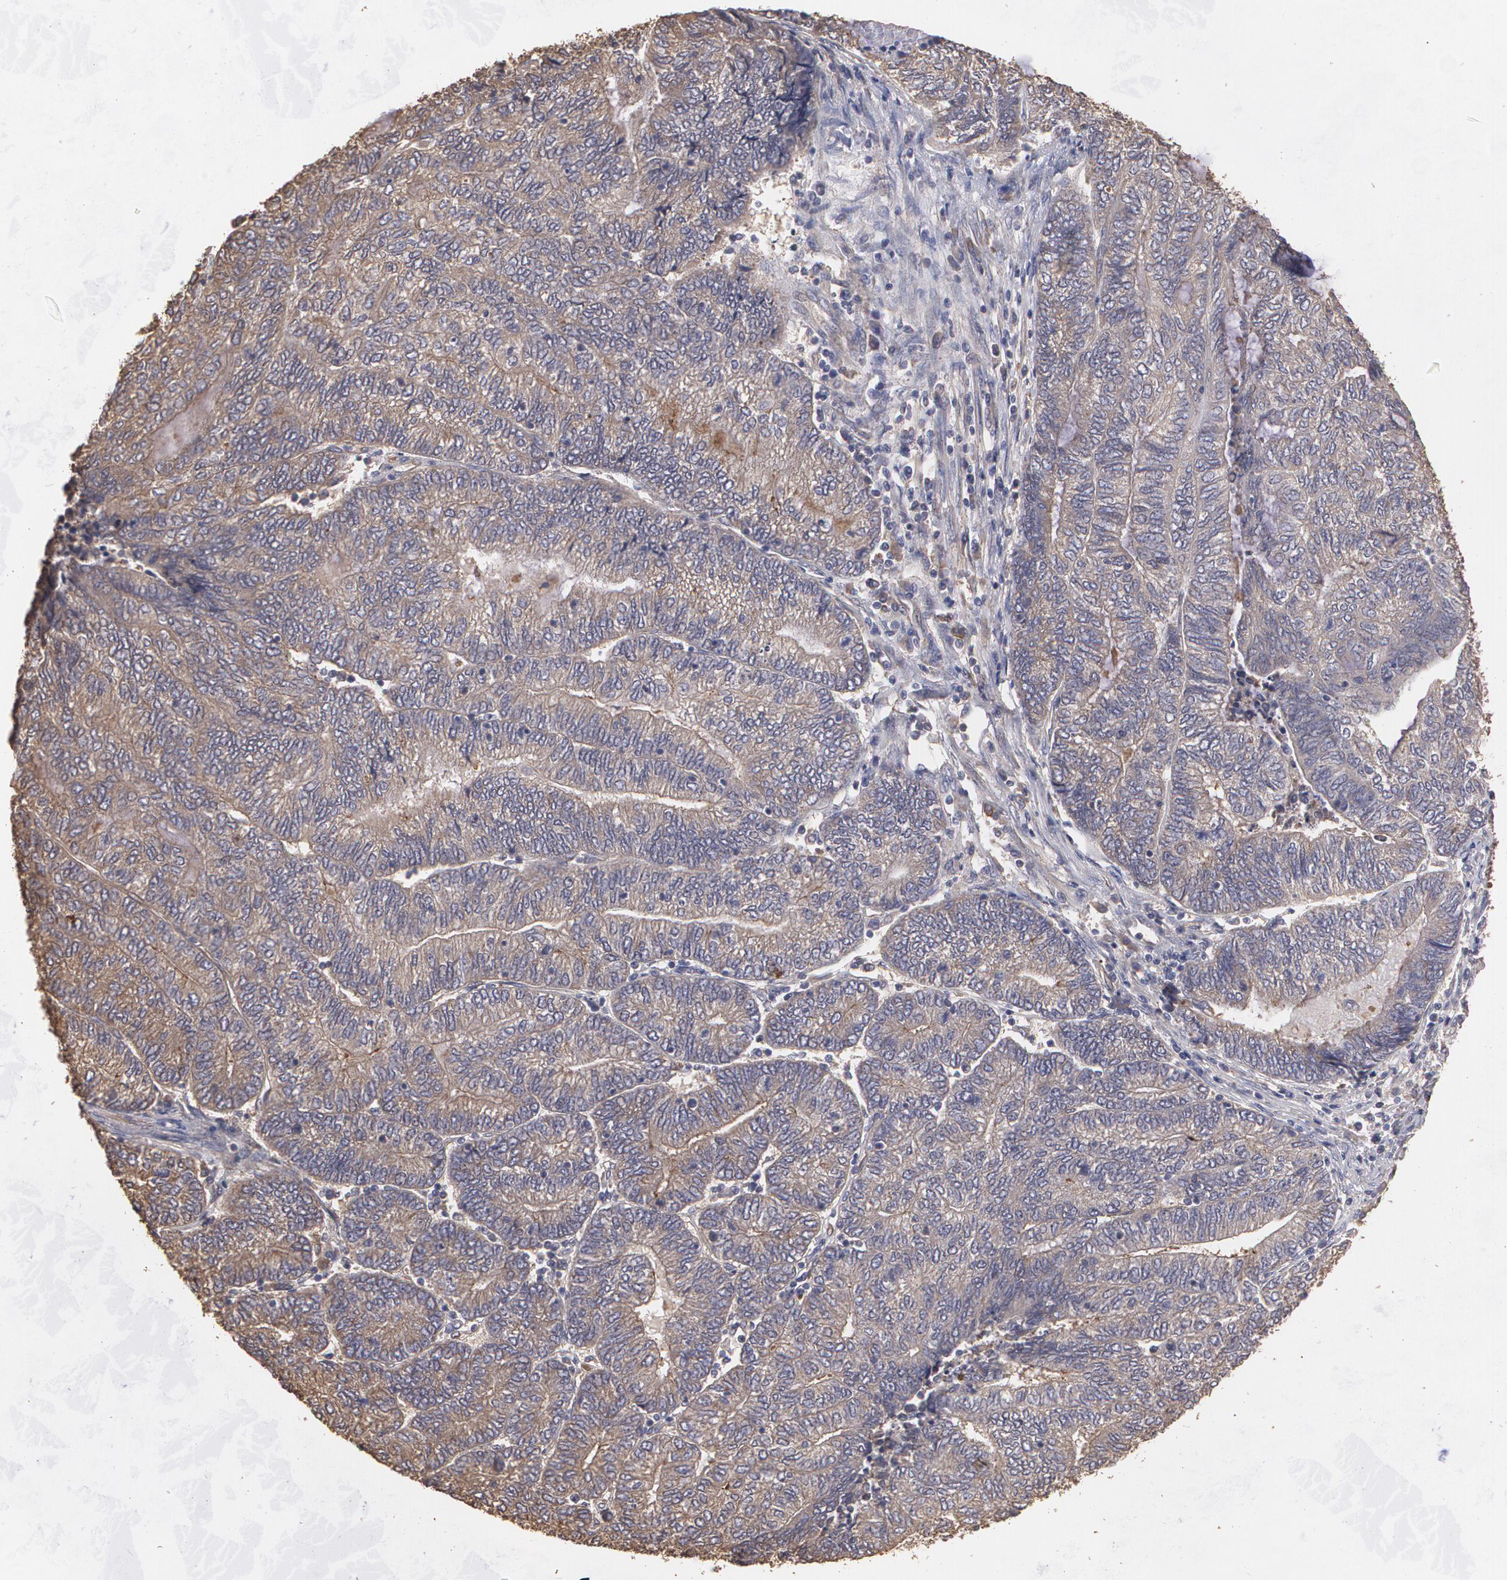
{"staining": {"intensity": "moderate", "quantity": ">75%", "location": "cytoplasmic/membranous"}, "tissue": "endometrial cancer", "cell_type": "Tumor cells", "image_type": "cancer", "snomed": [{"axis": "morphology", "description": "Adenocarcinoma, NOS"}, {"axis": "topography", "description": "Uterus"}, {"axis": "topography", "description": "Endometrium"}], "caption": "Moderate cytoplasmic/membranous expression is present in about >75% of tumor cells in adenocarcinoma (endometrial).", "gene": "PON1", "patient": {"sex": "female", "age": 70}}